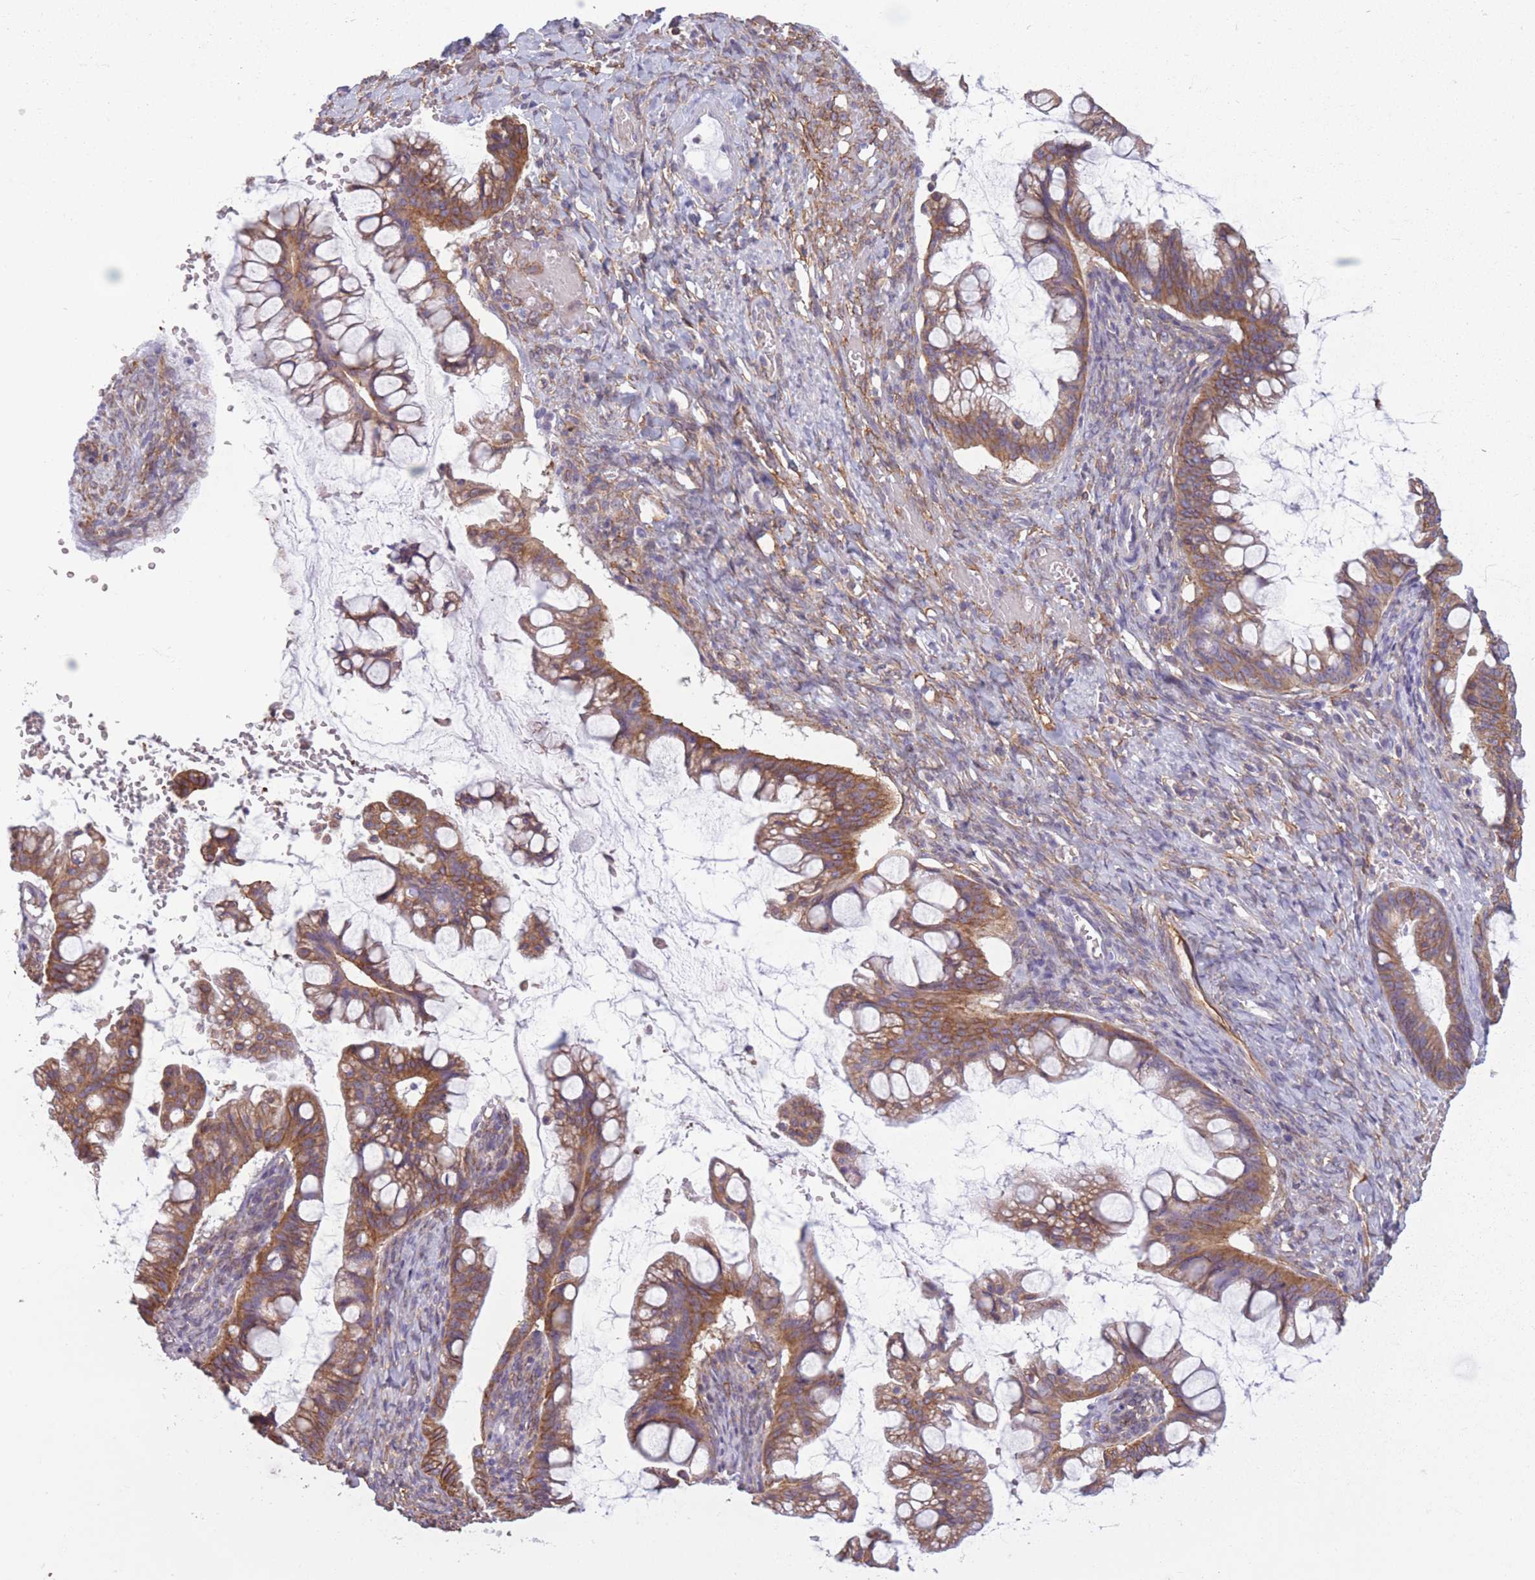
{"staining": {"intensity": "moderate", "quantity": ">75%", "location": "cytoplasmic/membranous"}, "tissue": "ovarian cancer", "cell_type": "Tumor cells", "image_type": "cancer", "snomed": [{"axis": "morphology", "description": "Cystadenocarcinoma, mucinous, NOS"}, {"axis": "topography", "description": "Ovary"}], "caption": "Ovarian cancer (mucinous cystadenocarcinoma) tissue exhibits moderate cytoplasmic/membranous positivity in approximately >75% of tumor cells, visualized by immunohistochemistry. Immunohistochemistry stains the protein of interest in brown and the nuclei are stained blue.", "gene": "ADD1", "patient": {"sex": "female", "age": 73}}